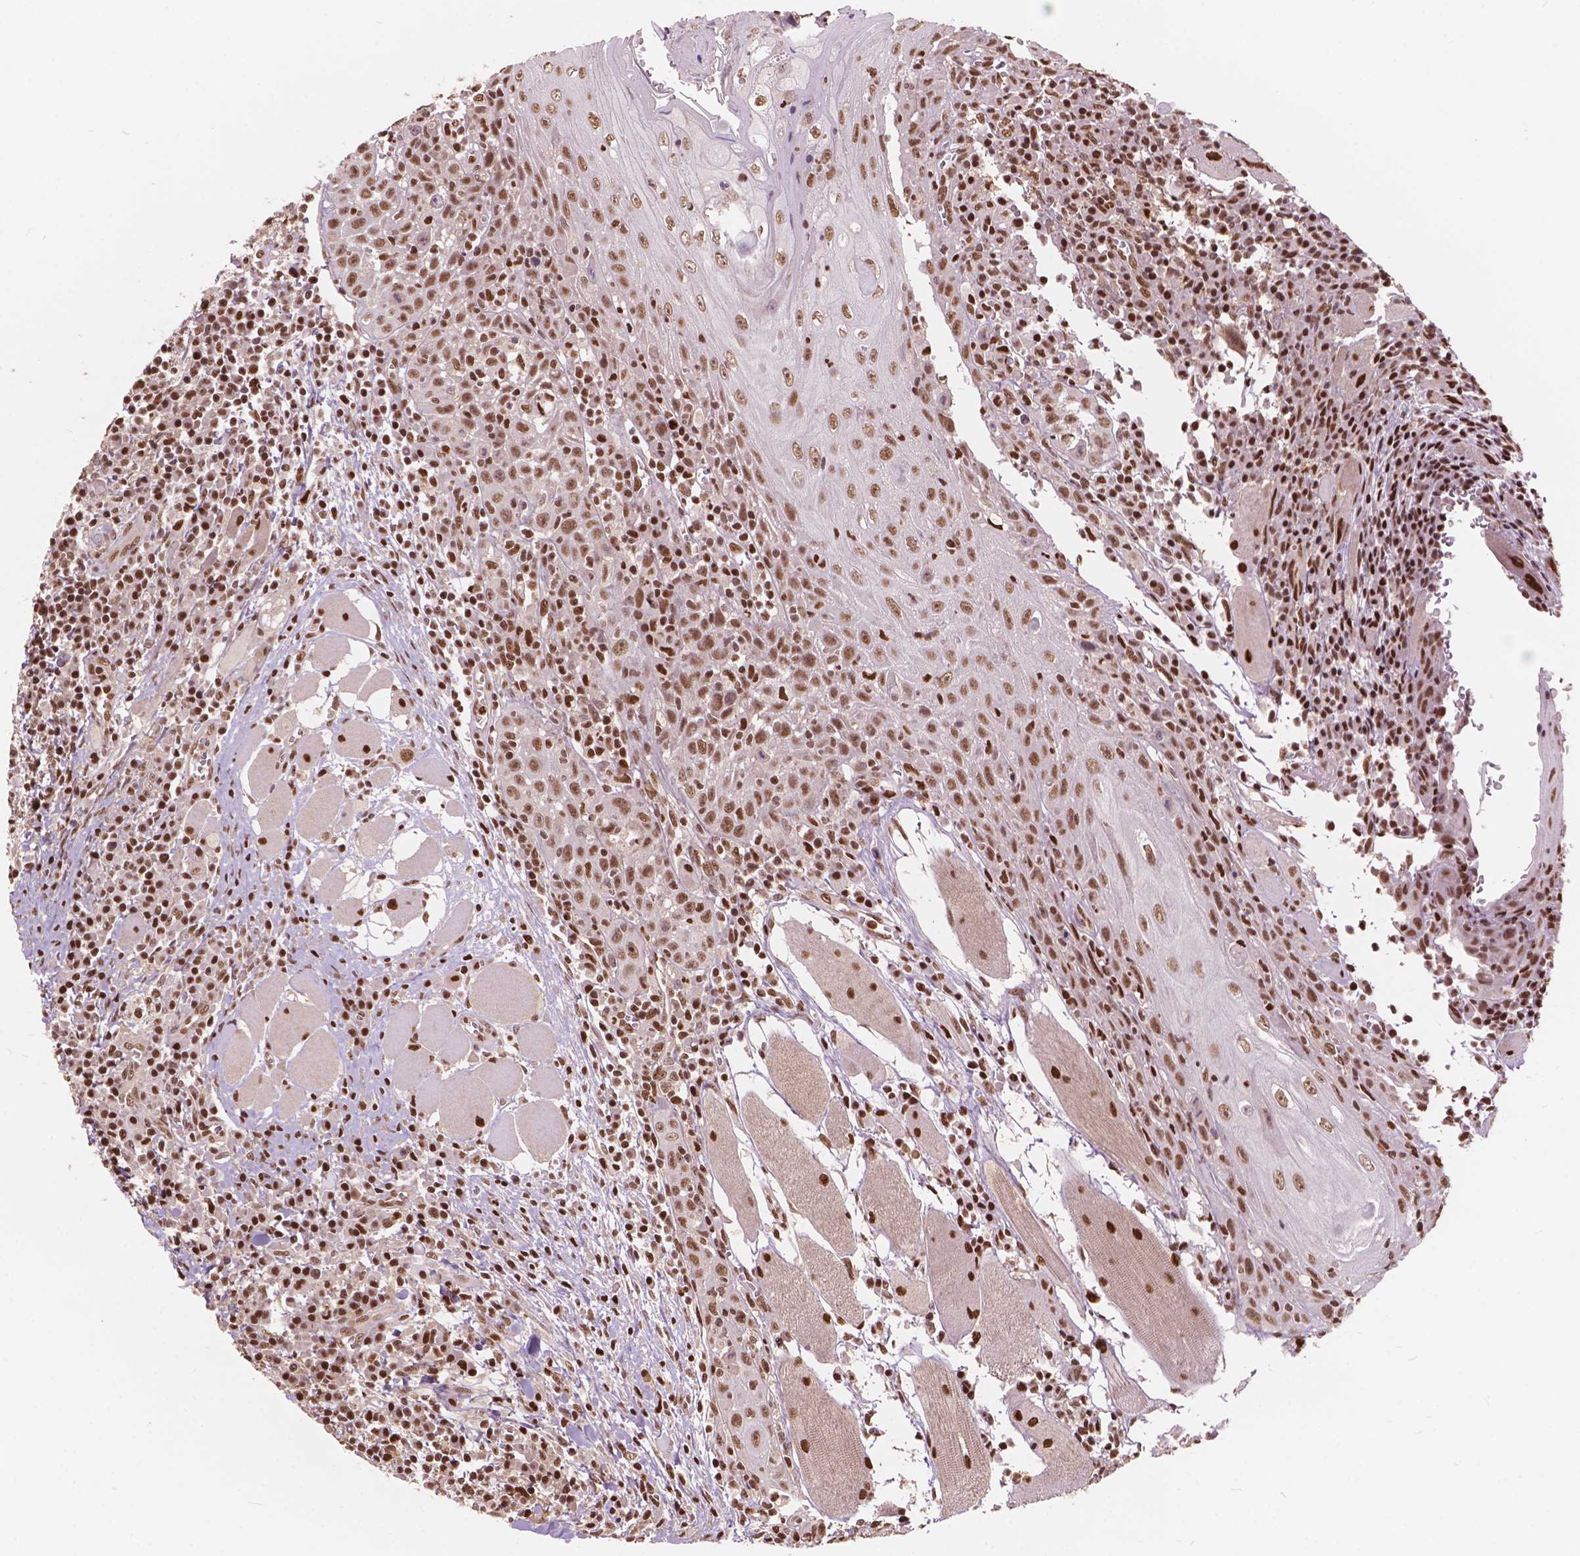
{"staining": {"intensity": "moderate", "quantity": ">75%", "location": "nuclear"}, "tissue": "head and neck cancer", "cell_type": "Tumor cells", "image_type": "cancer", "snomed": [{"axis": "morphology", "description": "Normal tissue, NOS"}, {"axis": "morphology", "description": "Squamous cell carcinoma, NOS"}, {"axis": "topography", "description": "Oral tissue"}, {"axis": "topography", "description": "Head-Neck"}], "caption": "Immunohistochemistry (IHC) (DAB (3,3'-diaminobenzidine)) staining of human head and neck cancer displays moderate nuclear protein positivity in about >75% of tumor cells. (Brightfield microscopy of DAB IHC at high magnification).", "gene": "ANP32B", "patient": {"sex": "male", "age": 52}}